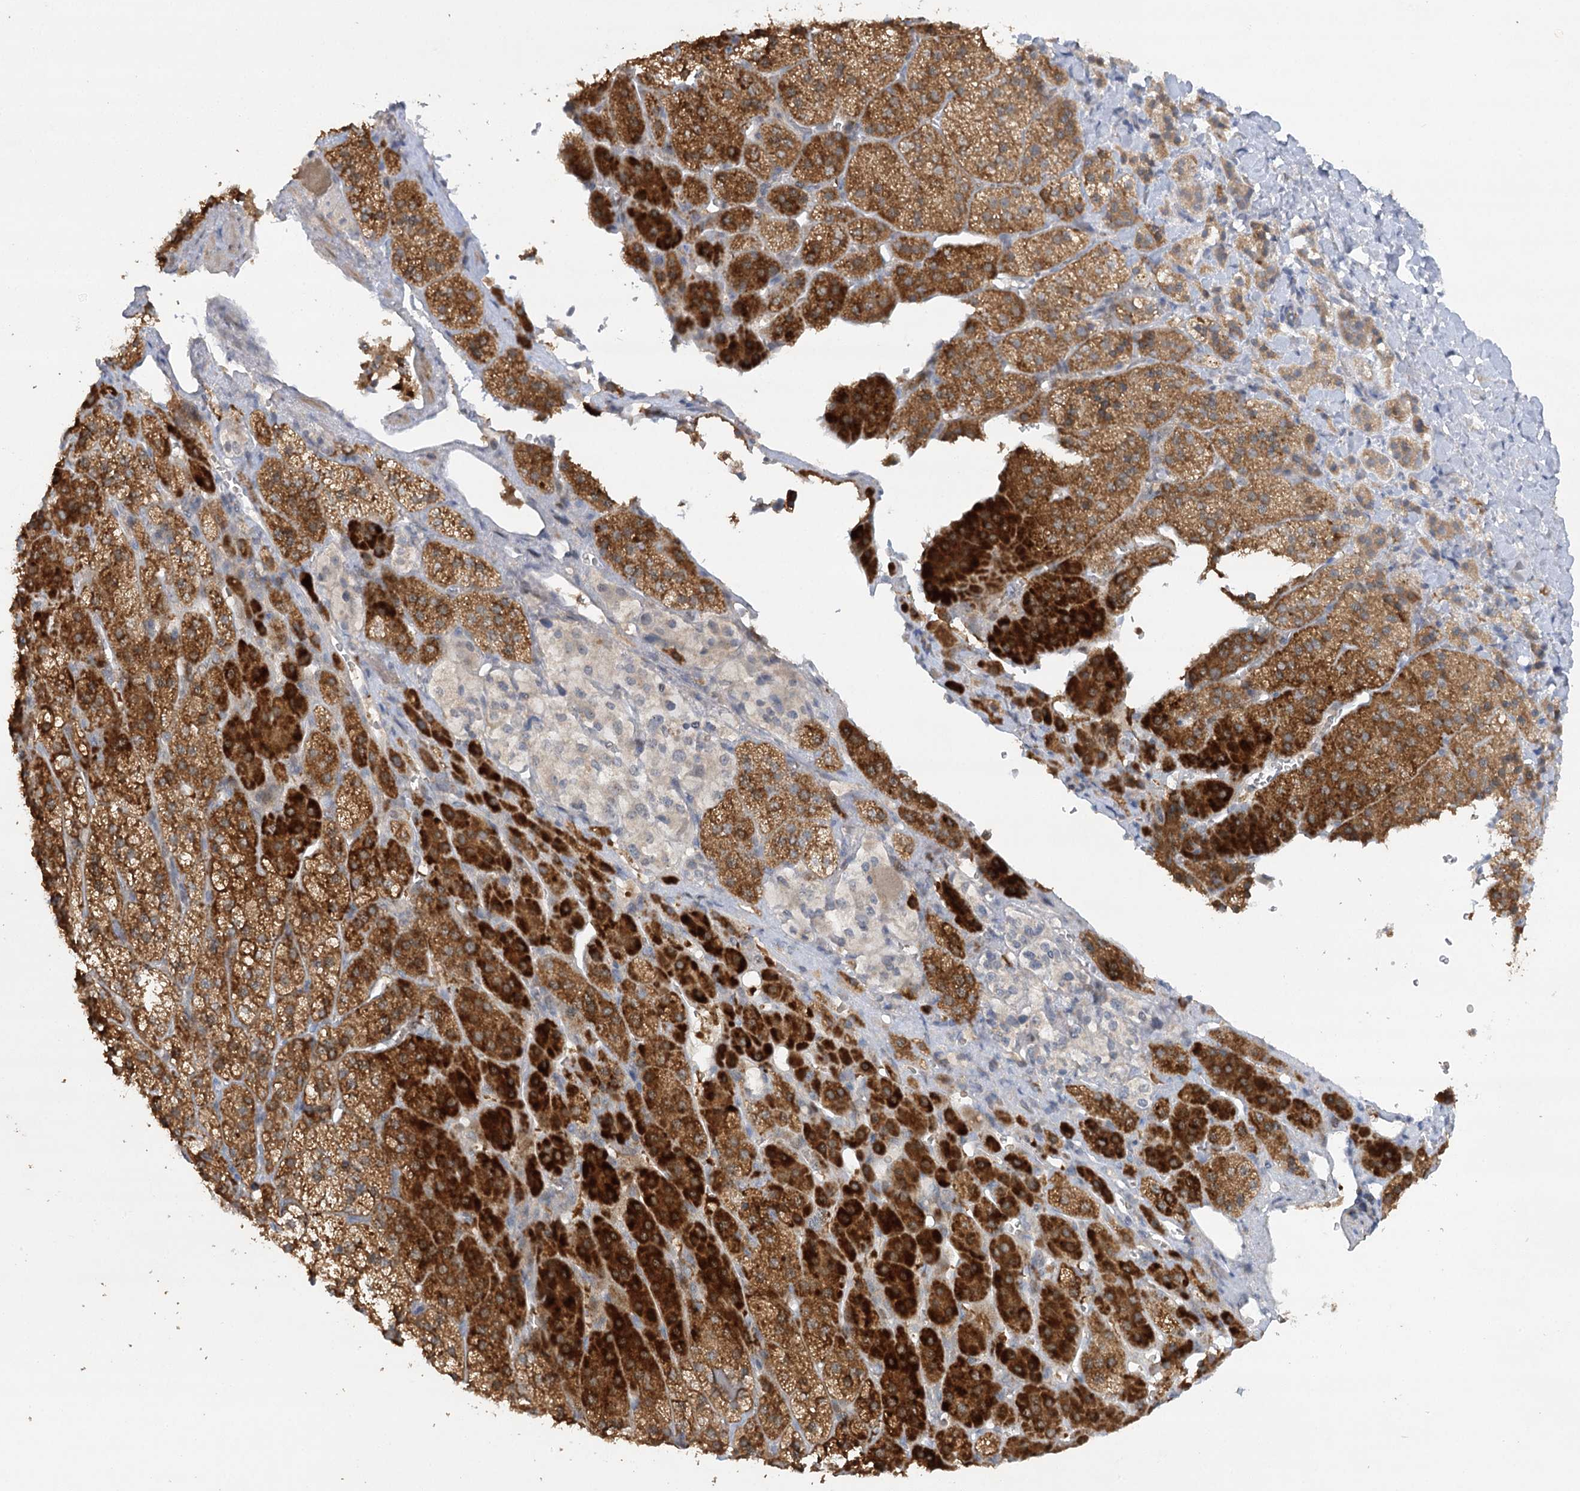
{"staining": {"intensity": "strong", "quantity": ">75%", "location": "cytoplasmic/membranous"}, "tissue": "adrenal gland", "cell_type": "Glandular cells", "image_type": "normal", "snomed": [{"axis": "morphology", "description": "Normal tissue, NOS"}, {"axis": "topography", "description": "Adrenal gland"}], "caption": "Protein analysis of benign adrenal gland shows strong cytoplasmic/membranous staining in about >75% of glandular cells. (brown staining indicates protein expression, while blue staining denotes nuclei).", "gene": "TRAF3IP1", "patient": {"sex": "female", "age": 44}}